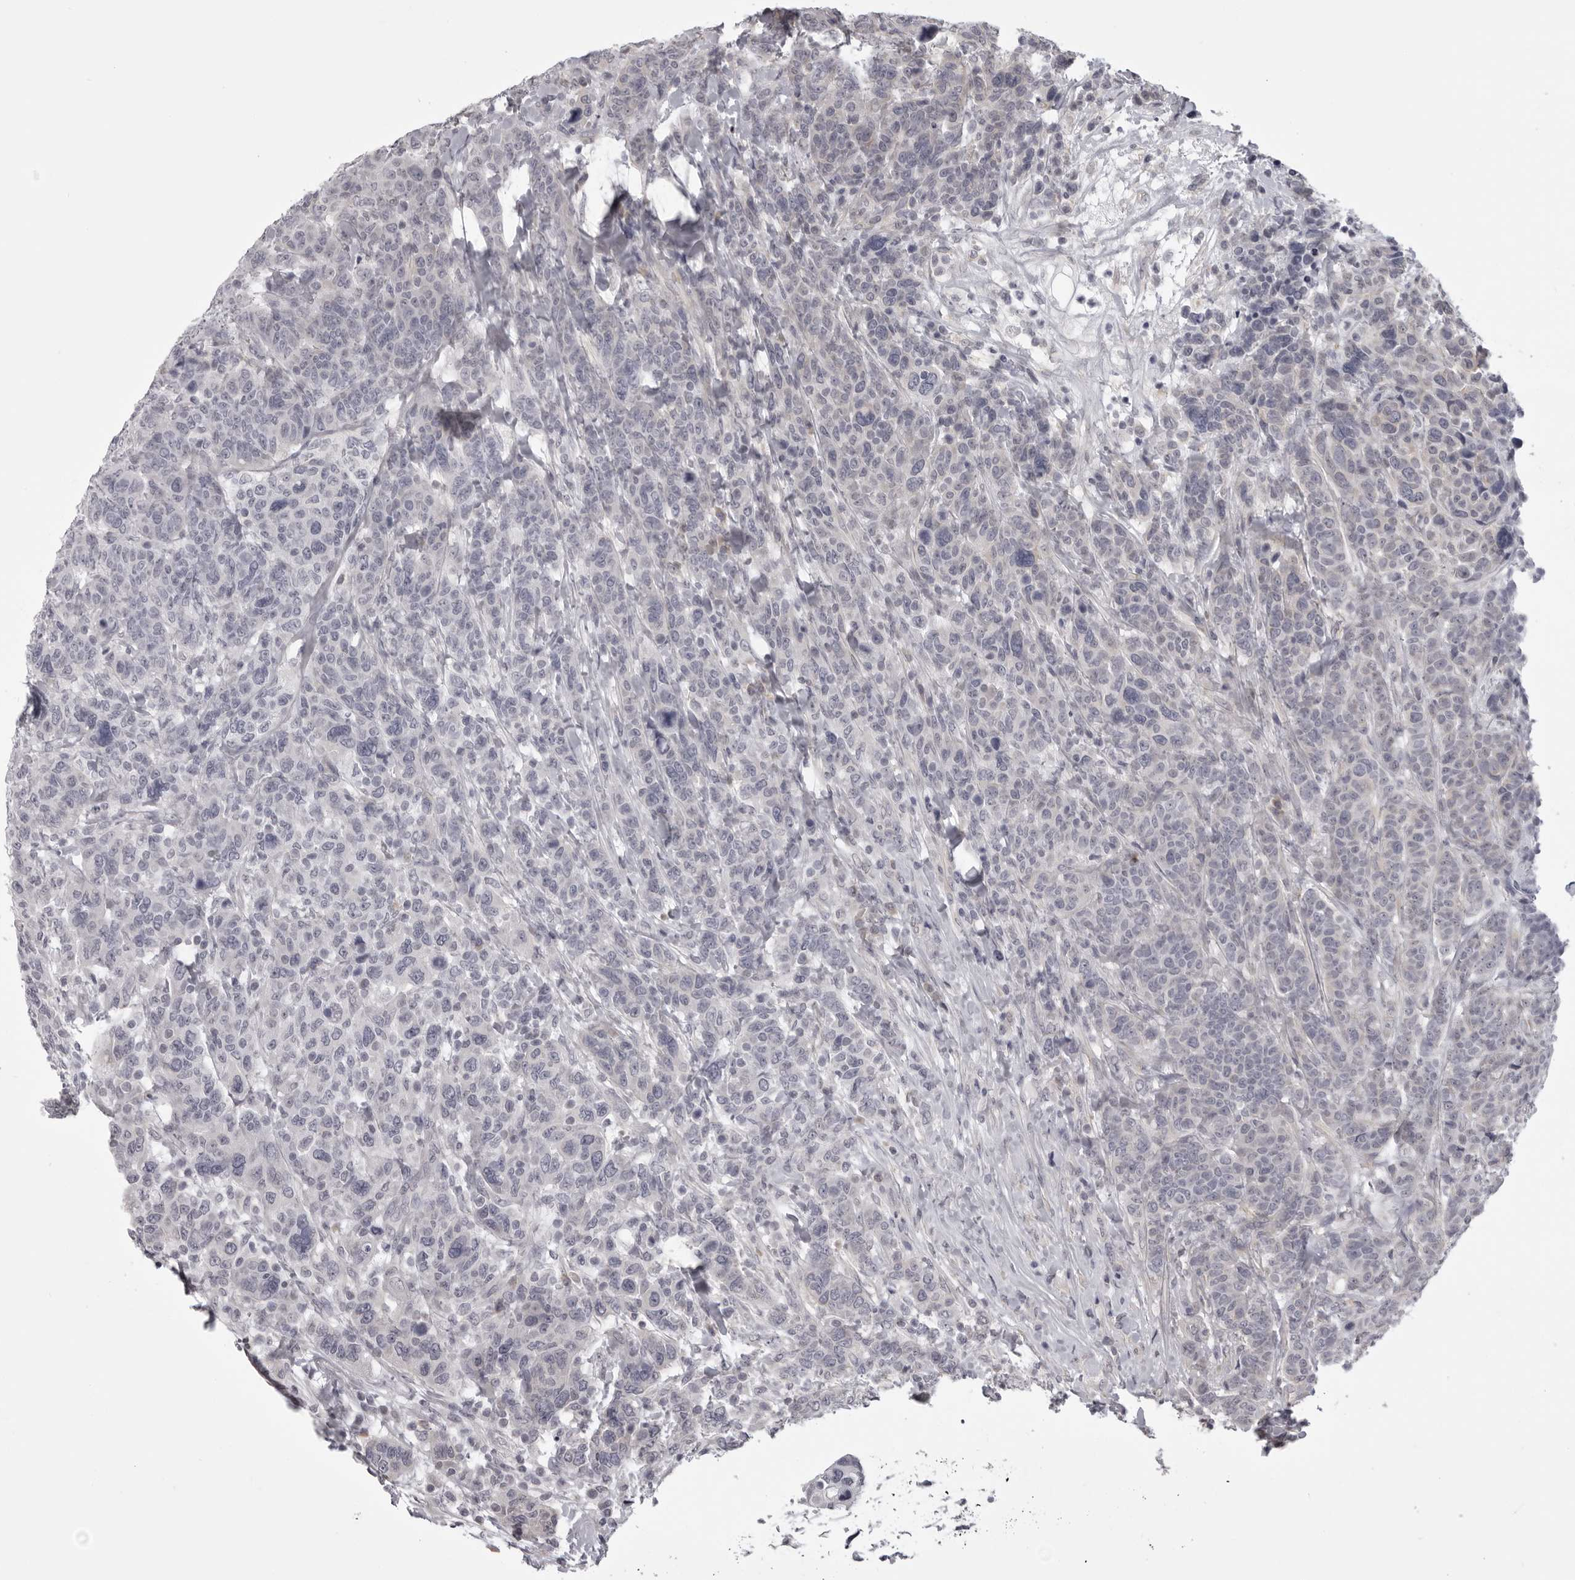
{"staining": {"intensity": "negative", "quantity": "none", "location": "none"}, "tissue": "breast cancer", "cell_type": "Tumor cells", "image_type": "cancer", "snomed": [{"axis": "morphology", "description": "Duct carcinoma"}, {"axis": "topography", "description": "Breast"}], "caption": "The IHC micrograph has no significant staining in tumor cells of breast cancer (invasive ductal carcinoma) tissue. (DAB IHC with hematoxylin counter stain).", "gene": "EPHA10", "patient": {"sex": "female", "age": 37}}